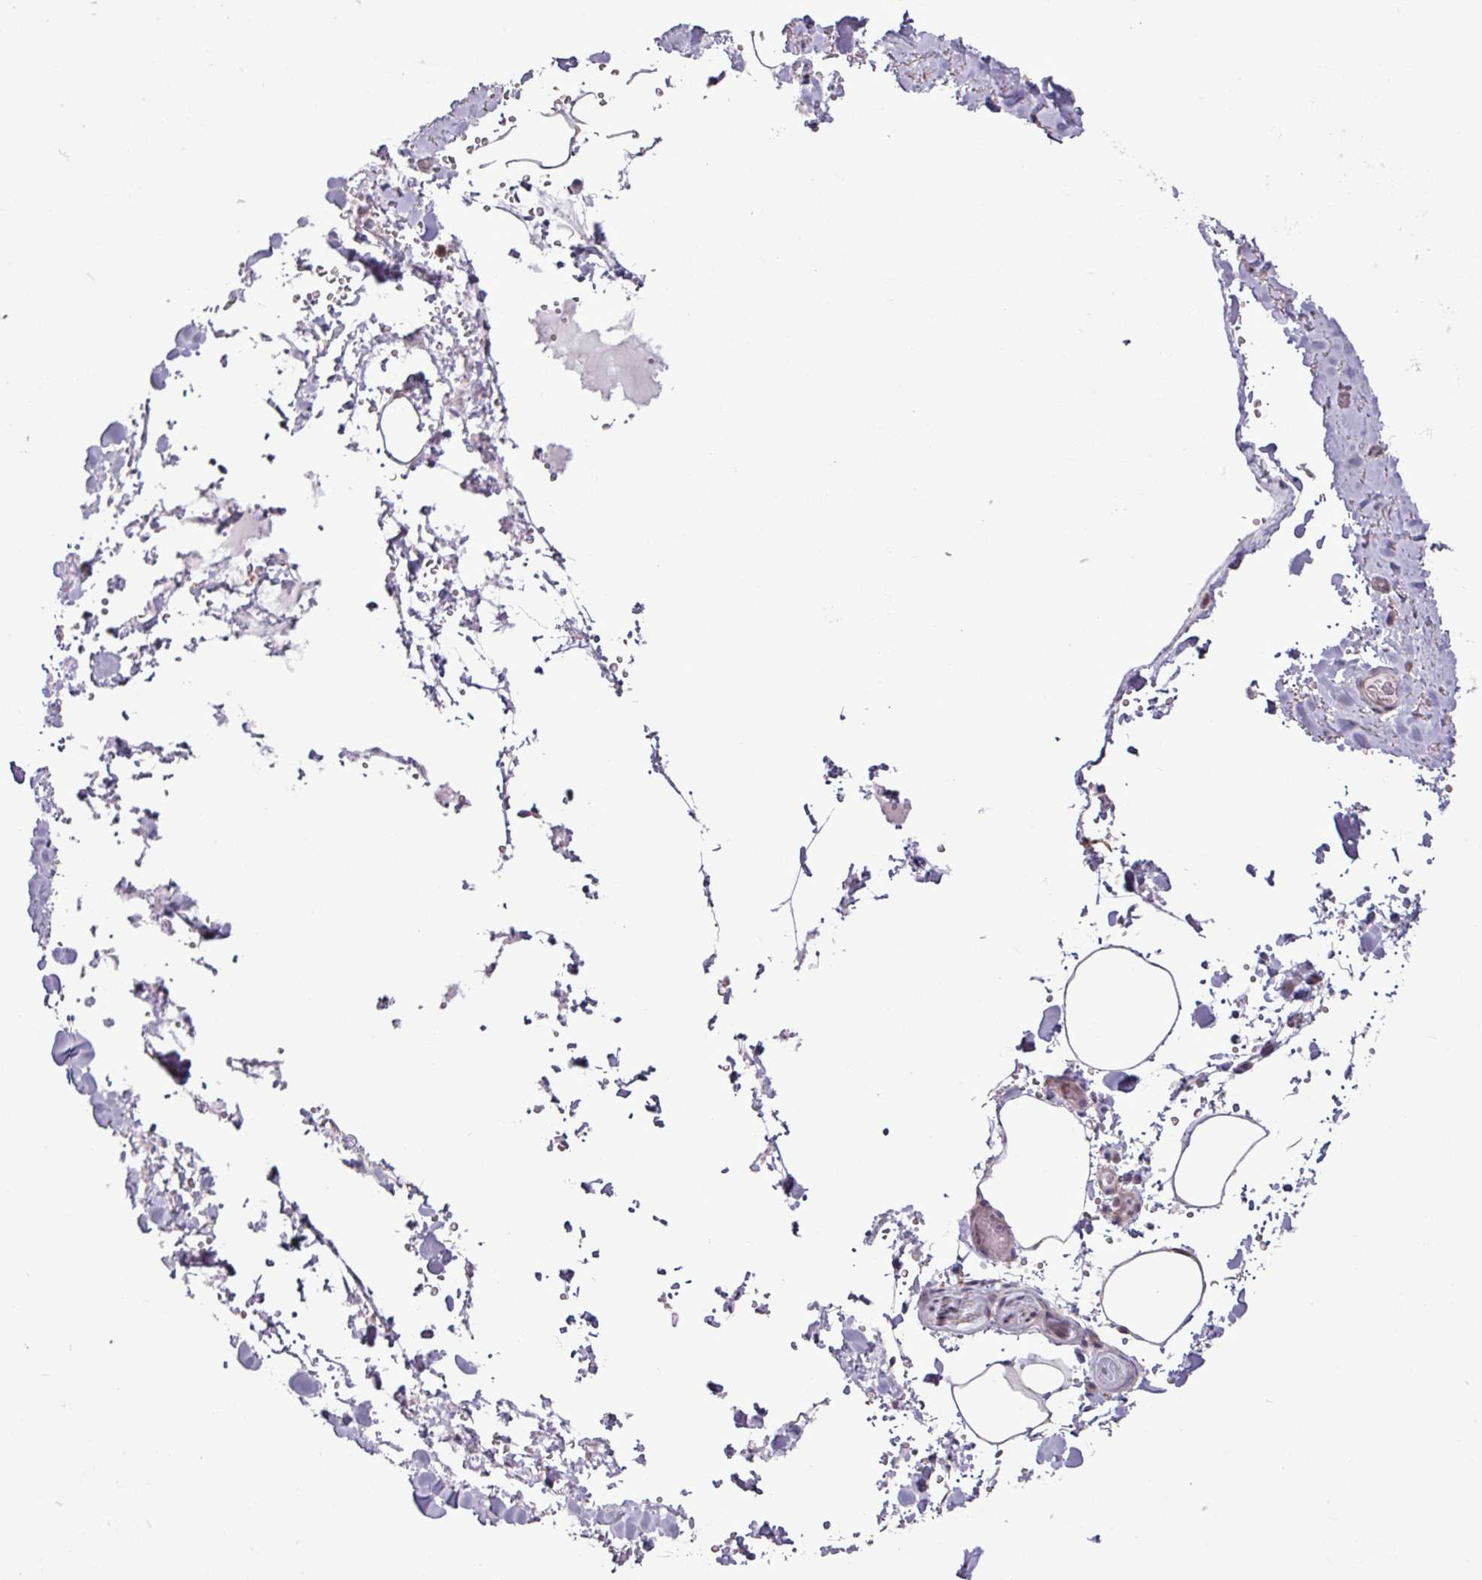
{"staining": {"intensity": "negative", "quantity": "none", "location": "none"}, "tissue": "adipose tissue", "cell_type": "Adipocytes", "image_type": "normal", "snomed": [{"axis": "morphology", "description": "Normal tissue, NOS"}, {"axis": "topography", "description": "Rectum"}, {"axis": "topography", "description": "Peripheral nerve tissue"}], "caption": "IHC photomicrograph of unremarkable adipose tissue: adipose tissue stained with DAB reveals no significant protein expression in adipocytes.", "gene": "GPT2", "patient": {"sex": "female", "age": 69}}